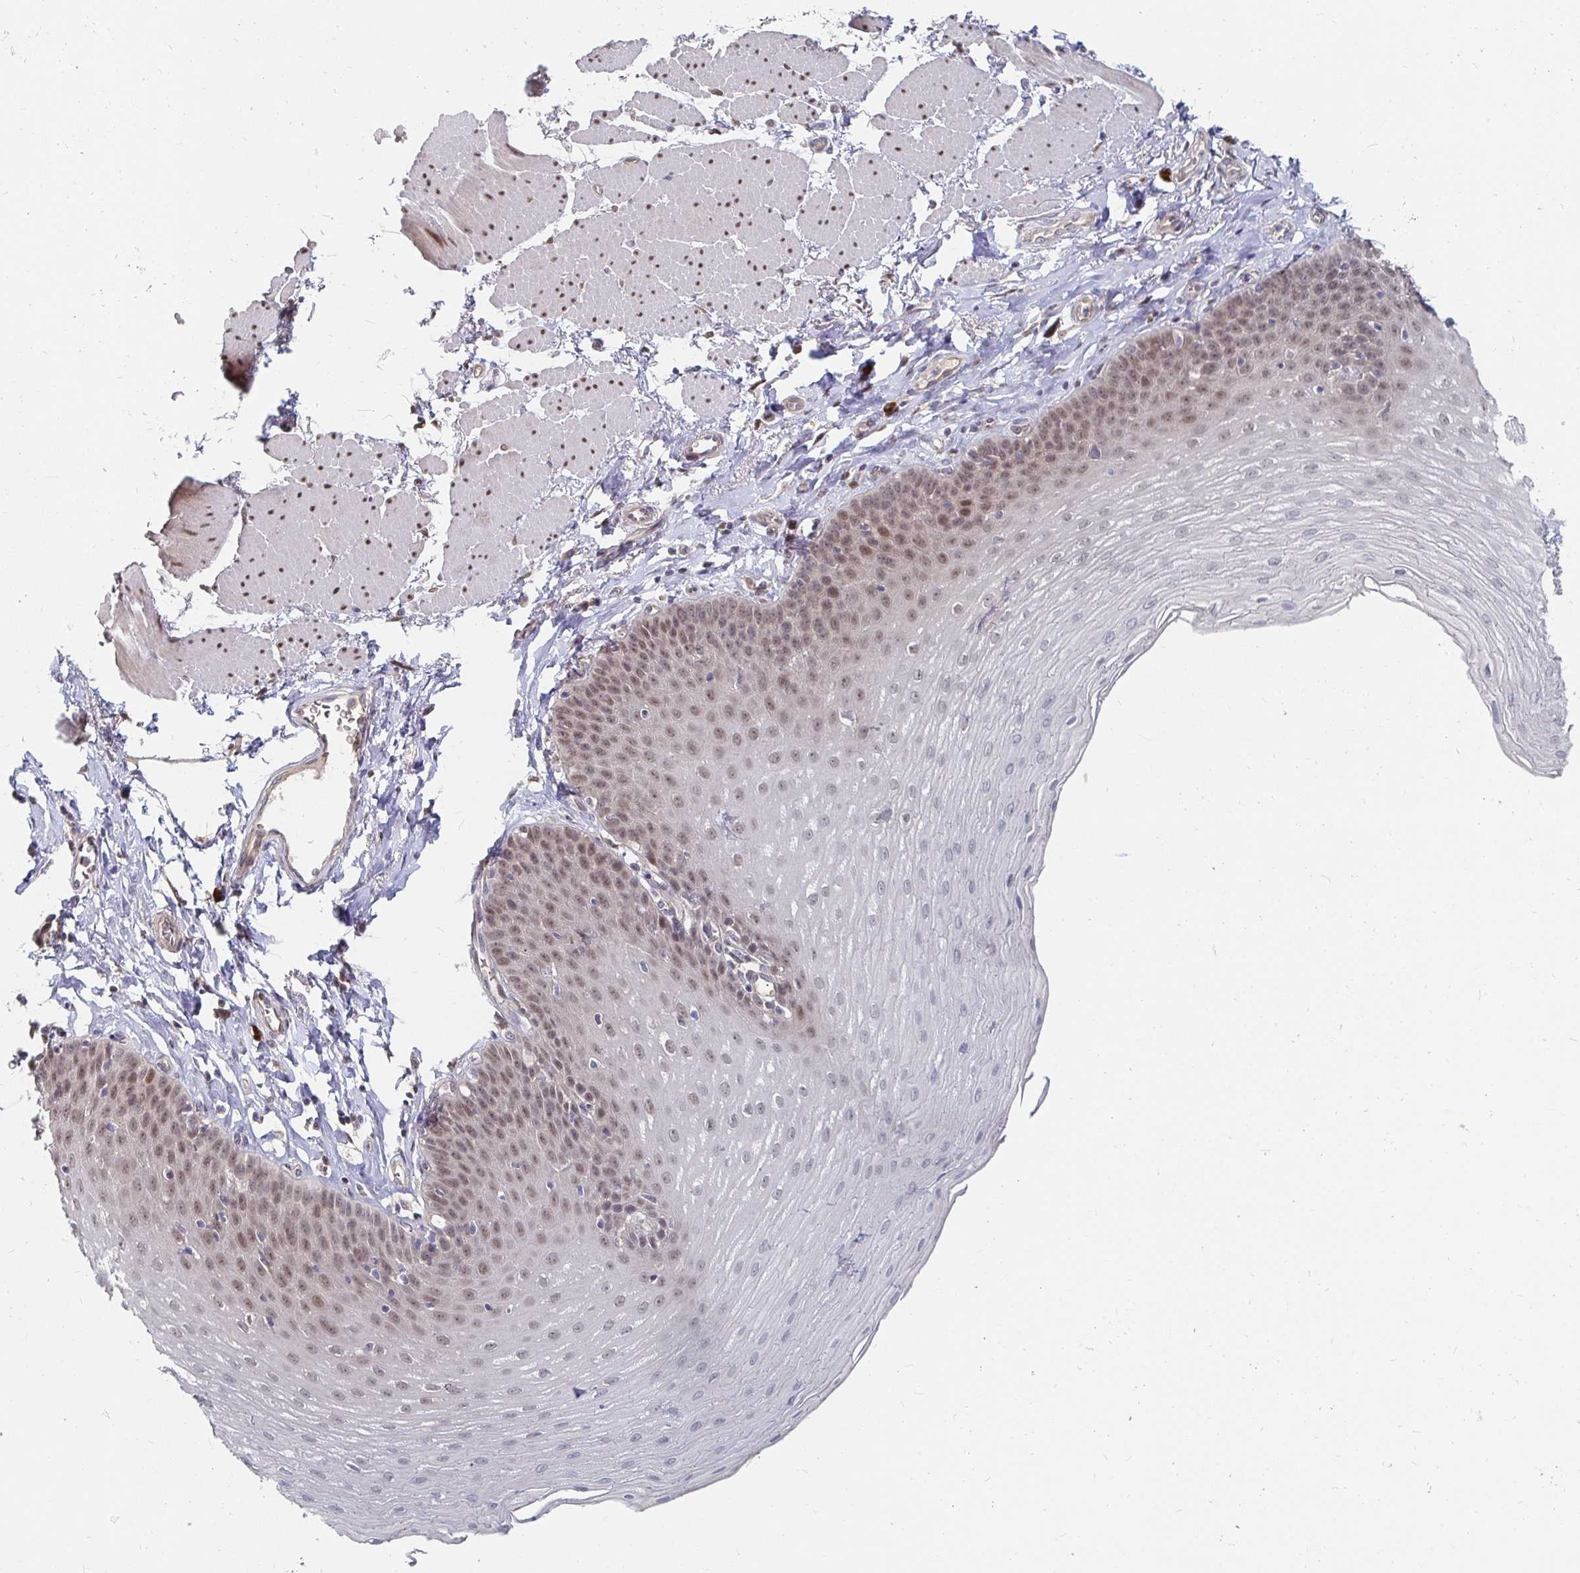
{"staining": {"intensity": "moderate", "quantity": "25%-75%", "location": "nuclear"}, "tissue": "esophagus", "cell_type": "Squamous epithelial cells", "image_type": "normal", "snomed": [{"axis": "morphology", "description": "Normal tissue, NOS"}, {"axis": "topography", "description": "Esophagus"}], "caption": "Protein staining exhibits moderate nuclear positivity in approximately 25%-75% of squamous epithelial cells in benign esophagus. Nuclei are stained in blue.", "gene": "MEIS1", "patient": {"sex": "female", "age": 81}}